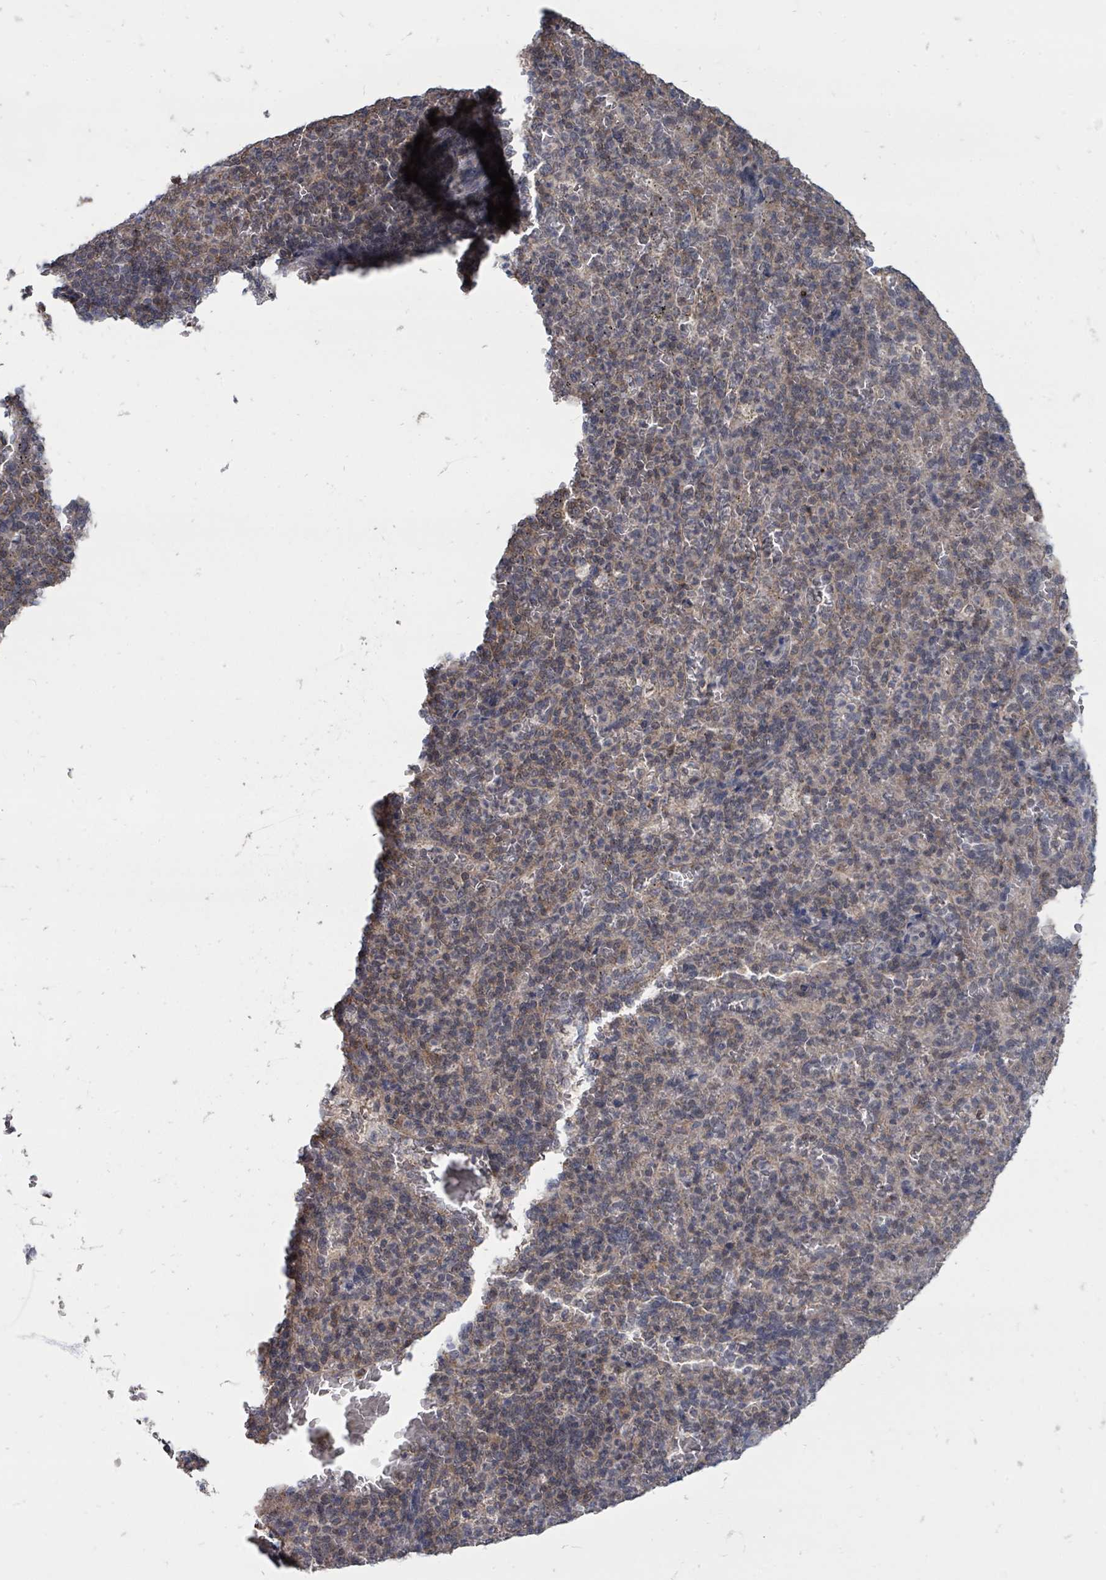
{"staining": {"intensity": "negative", "quantity": "none", "location": "none"}, "tissue": "spleen", "cell_type": "Cells in red pulp", "image_type": "normal", "snomed": [{"axis": "morphology", "description": "Normal tissue, NOS"}, {"axis": "topography", "description": "Spleen"}], "caption": "High magnification brightfield microscopy of unremarkable spleen stained with DAB (3,3'-diaminobenzidine) (brown) and counterstained with hematoxylin (blue): cells in red pulp show no significant staining.", "gene": "MAGOHB", "patient": {"sex": "female", "age": 21}}